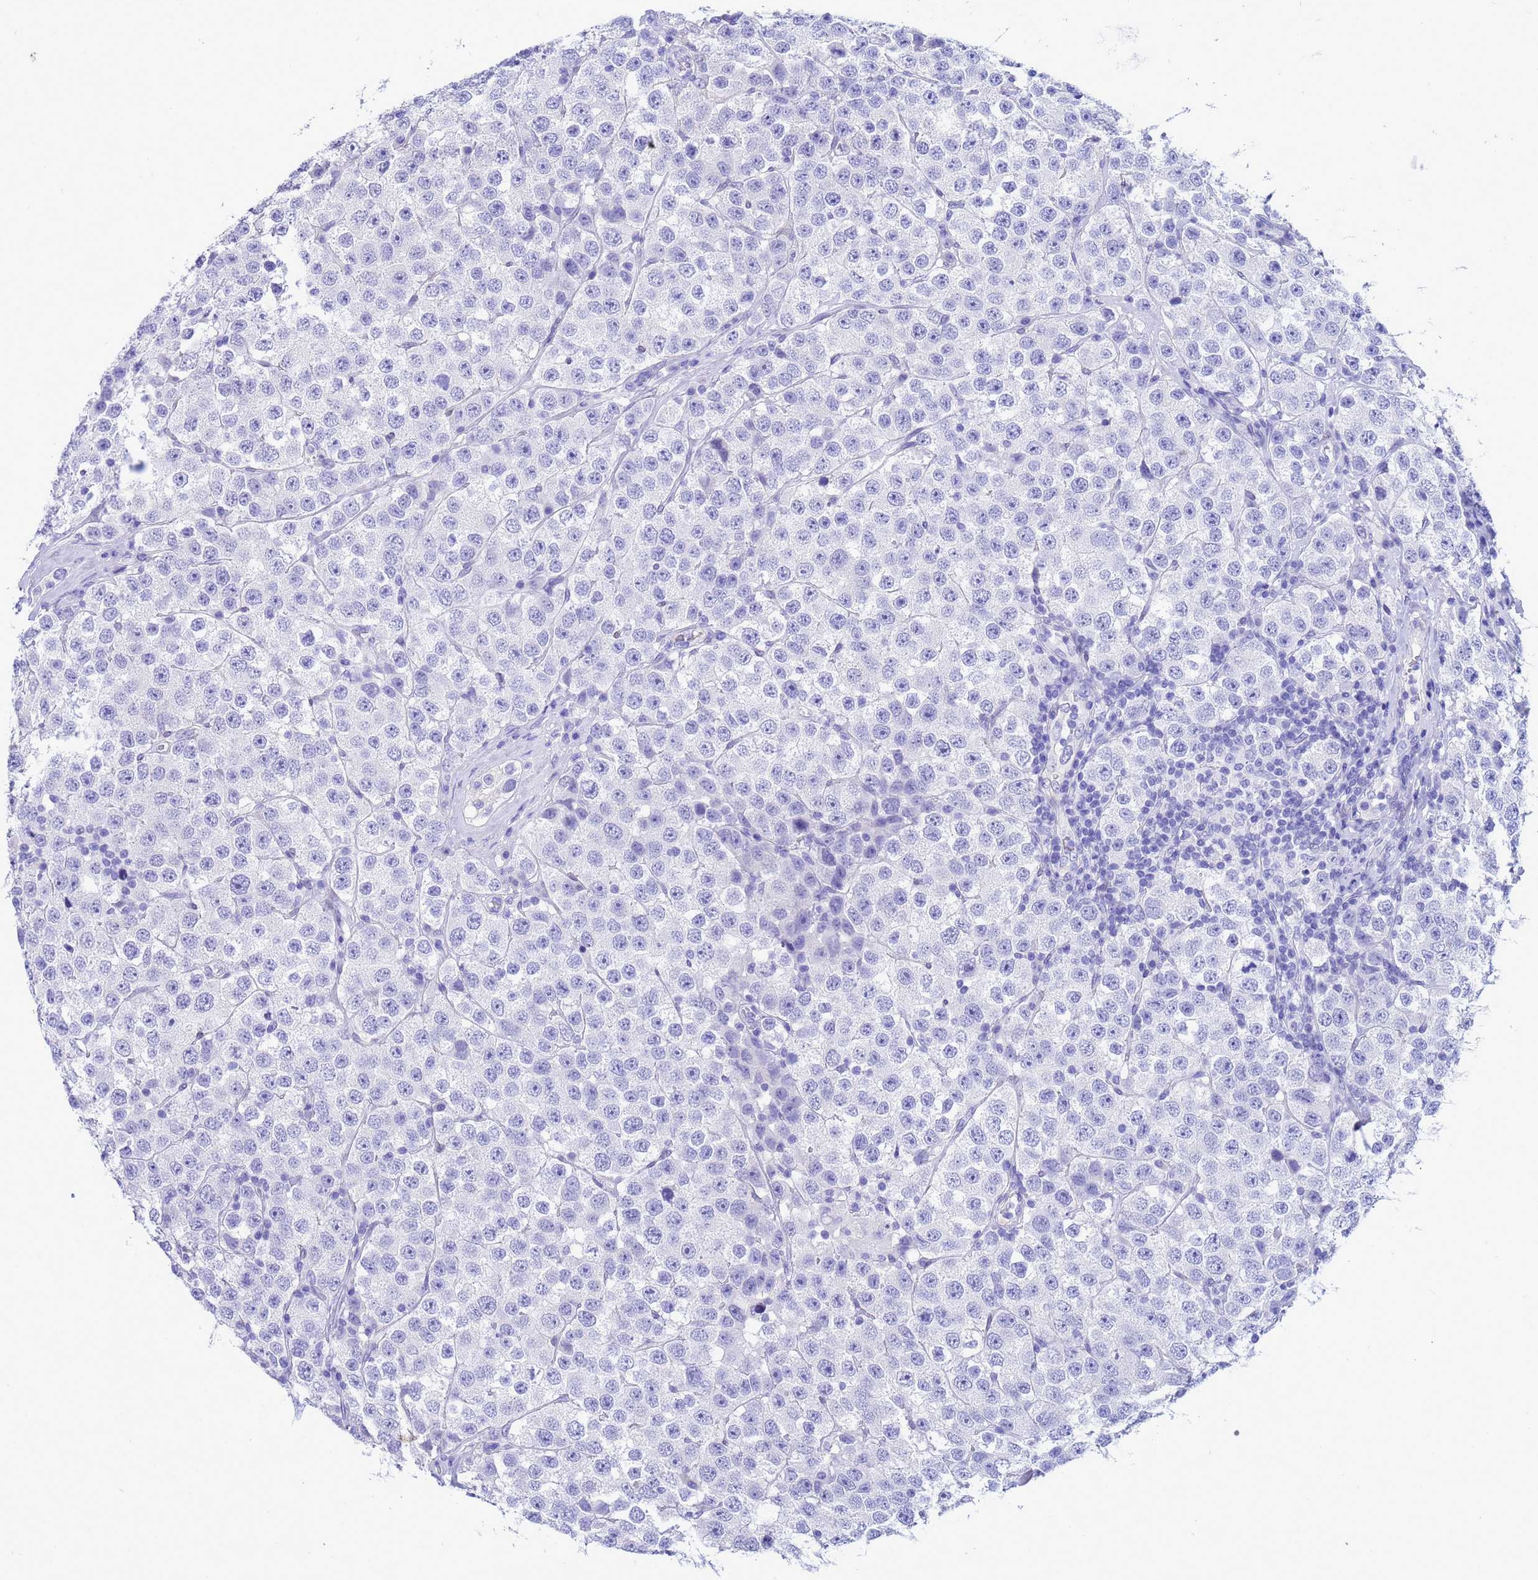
{"staining": {"intensity": "negative", "quantity": "none", "location": "none"}, "tissue": "testis cancer", "cell_type": "Tumor cells", "image_type": "cancer", "snomed": [{"axis": "morphology", "description": "Seminoma, NOS"}, {"axis": "topography", "description": "Testis"}], "caption": "Immunohistochemistry (IHC) image of testis cancer stained for a protein (brown), which demonstrates no positivity in tumor cells.", "gene": "AKR1C2", "patient": {"sex": "male", "age": 28}}